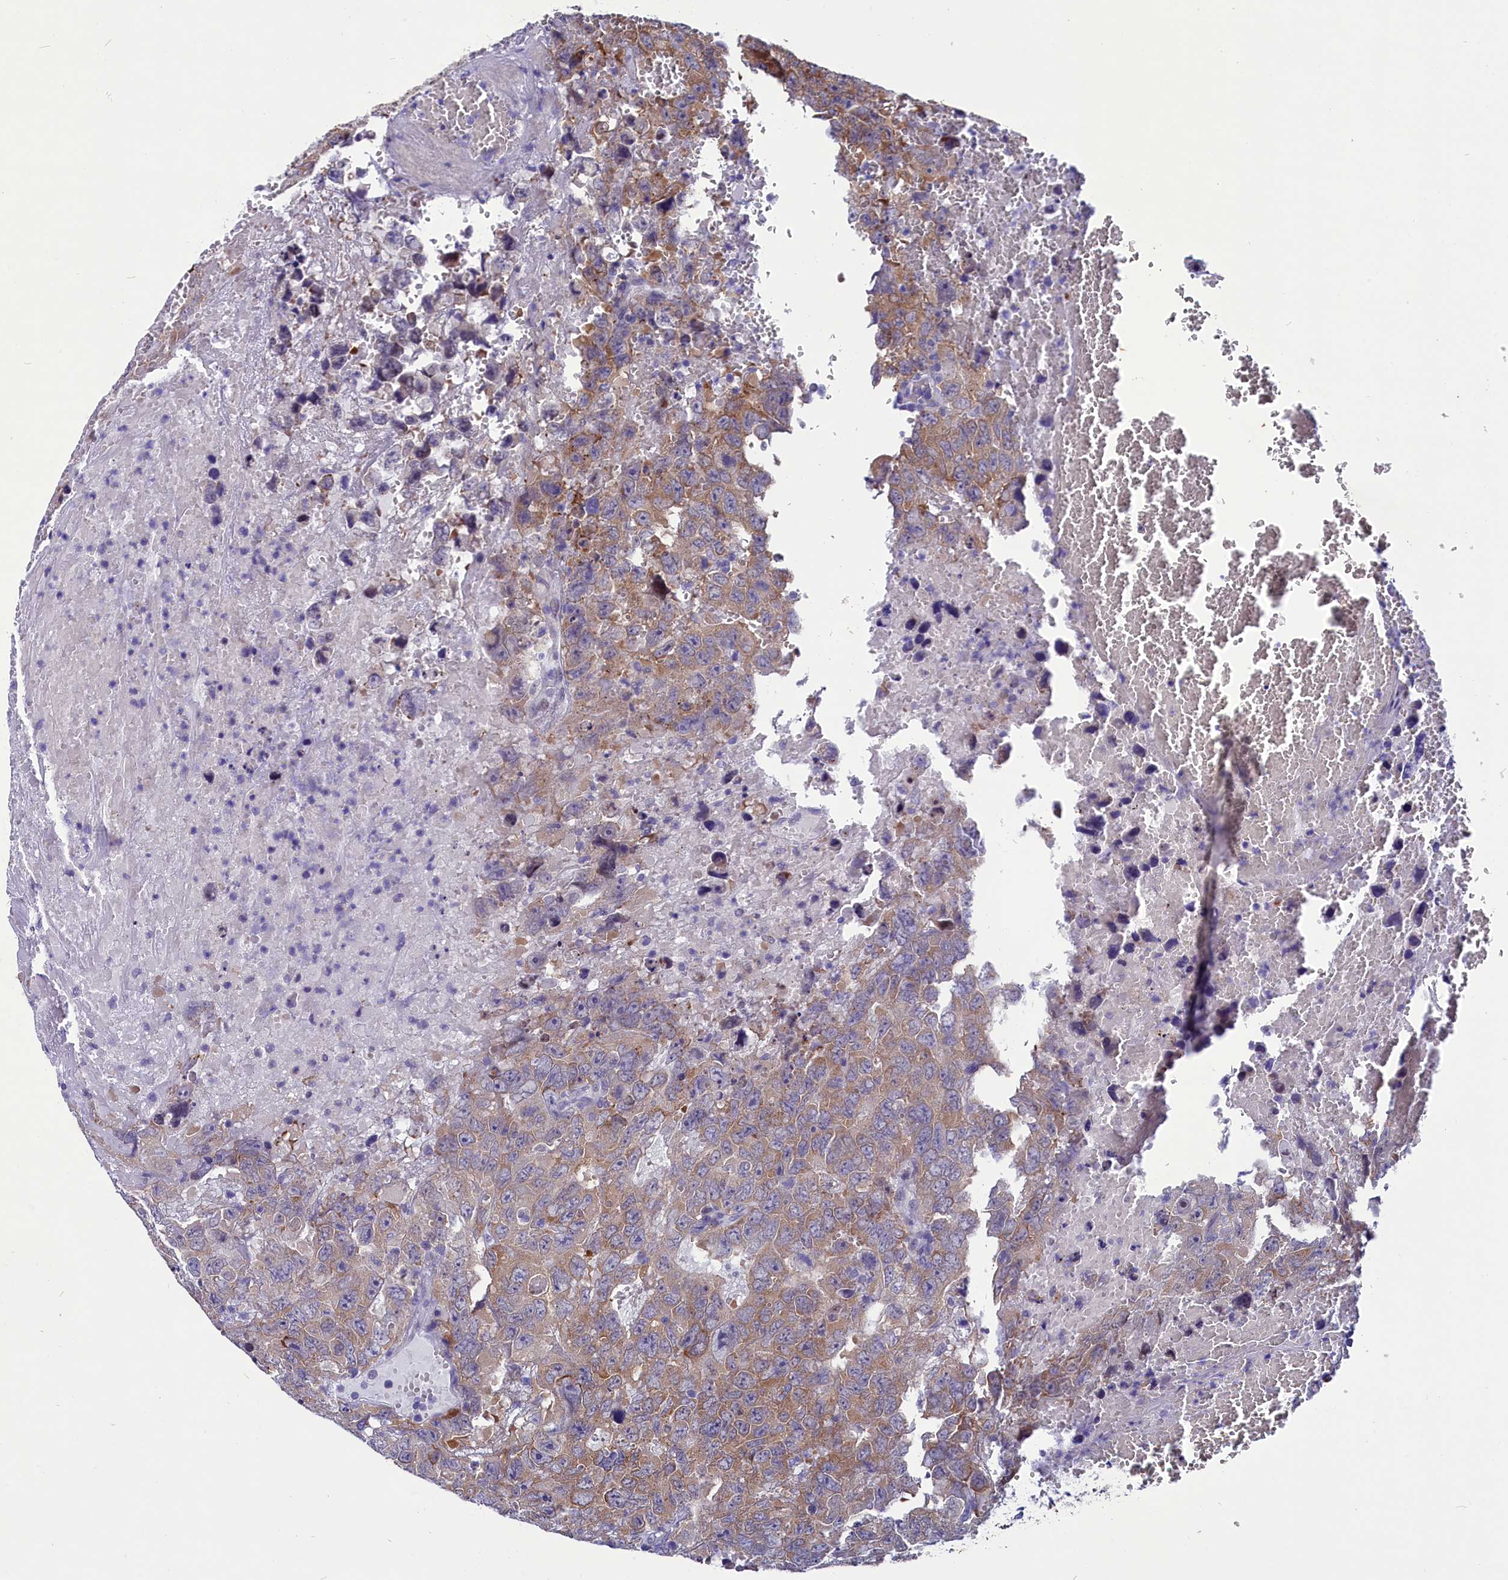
{"staining": {"intensity": "moderate", "quantity": ">75%", "location": "cytoplasmic/membranous"}, "tissue": "testis cancer", "cell_type": "Tumor cells", "image_type": "cancer", "snomed": [{"axis": "morphology", "description": "Carcinoma, Embryonal, NOS"}, {"axis": "topography", "description": "Testis"}], "caption": "IHC micrograph of embryonal carcinoma (testis) stained for a protein (brown), which exhibits medium levels of moderate cytoplasmic/membranous positivity in approximately >75% of tumor cells.", "gene": "SCD5", "patient": {"sex": "male", "age": 45}}